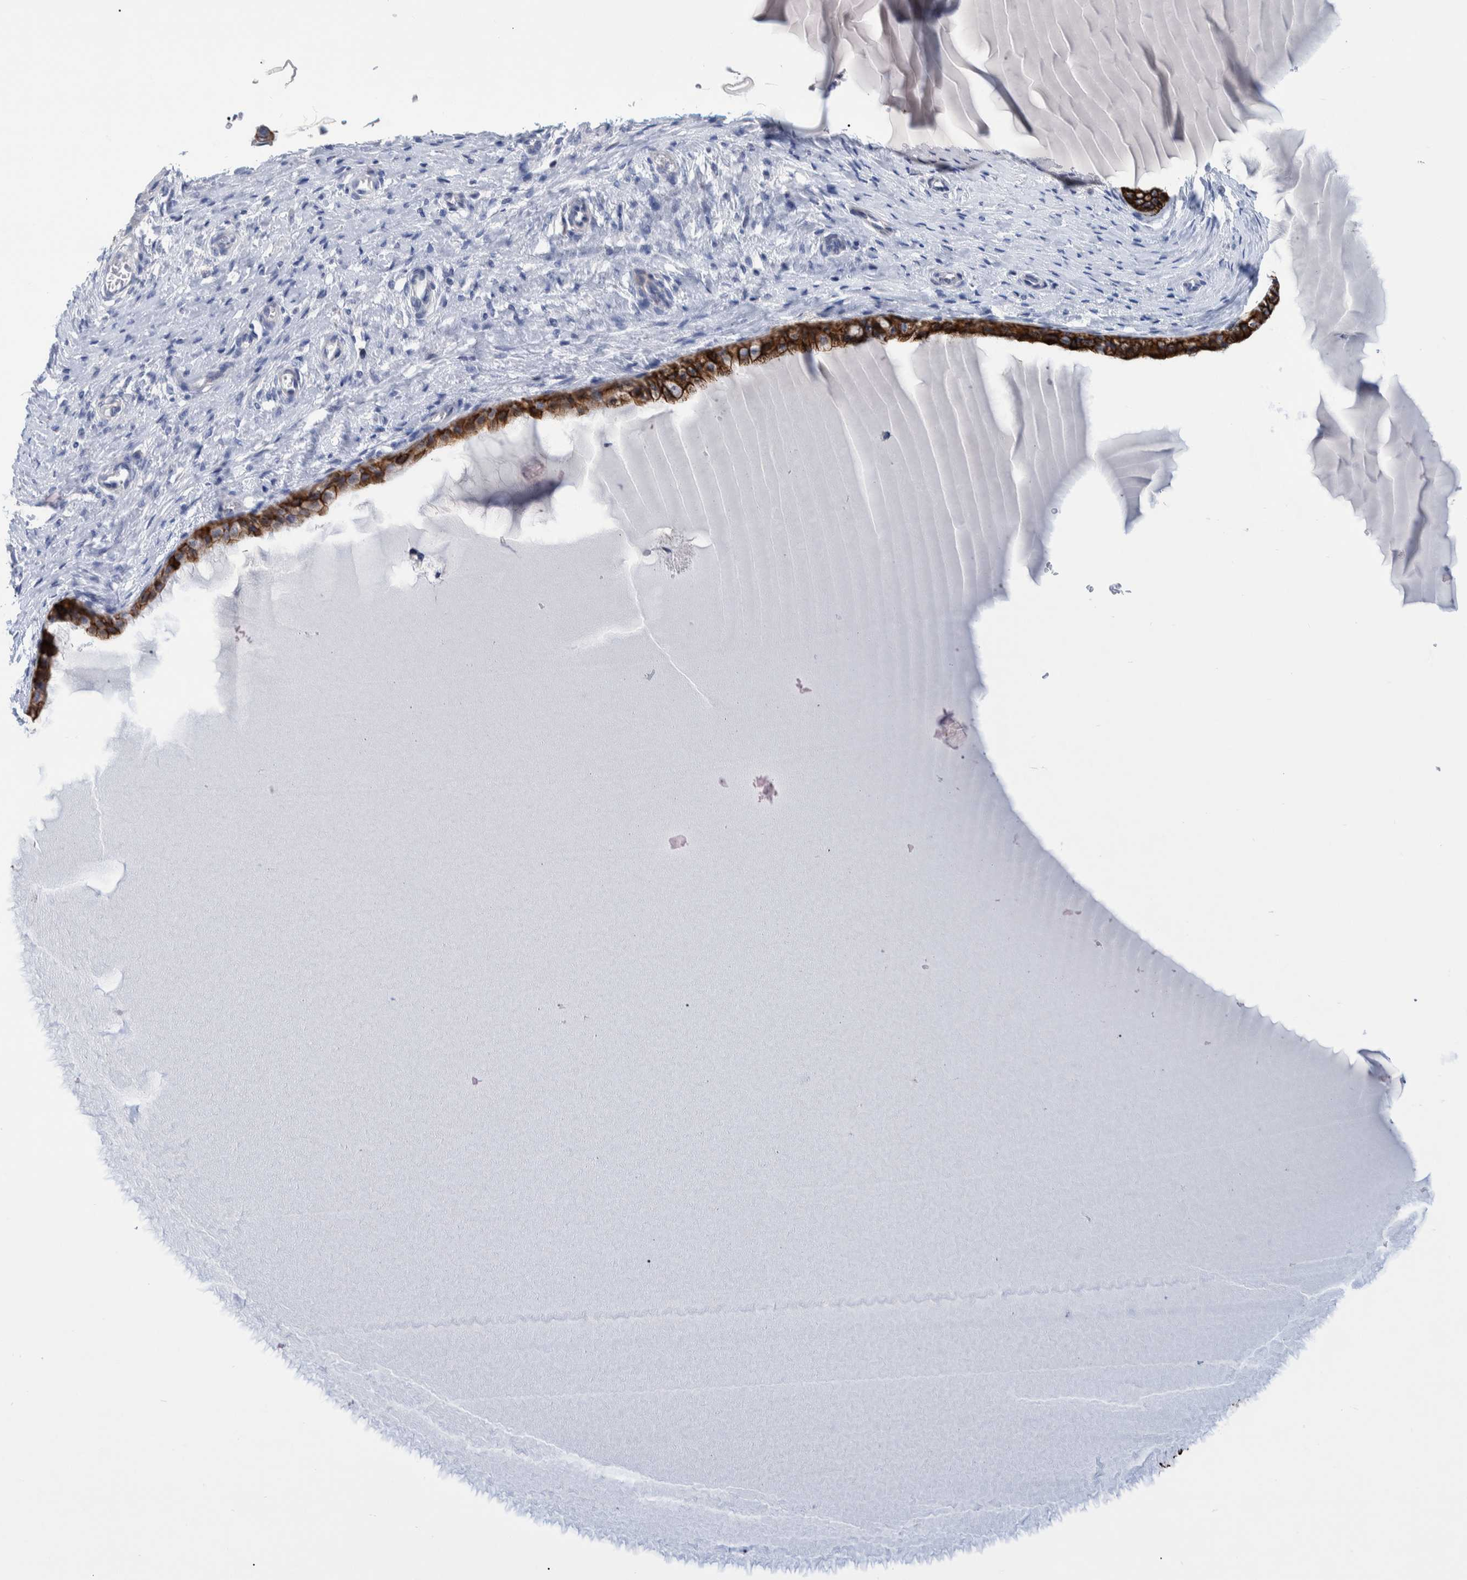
{"staining": {"intensity": "strong", "quantity": ">75%", "location": "cytoplasmic/membranous"}, "tissue": "cervix", "cell_type": "Glandular cells", "image_type": "normal", "snomed": [{"axis": "morphology", "description": "Normal tissue, NOS"}, {"axis": "topography", "description": "Cervix"}], "caption": "Protein staining of normal cervix demonstrates strong cytoplasmic/membranous positivity in approximately >75% of glandular cells. (DAB (3,3'-diaminobenzidine) IHC, brown staining for protein, blue staining for nuclei).", "gene": "MKS1", "patient": {"sex": "female", "age": 55}}